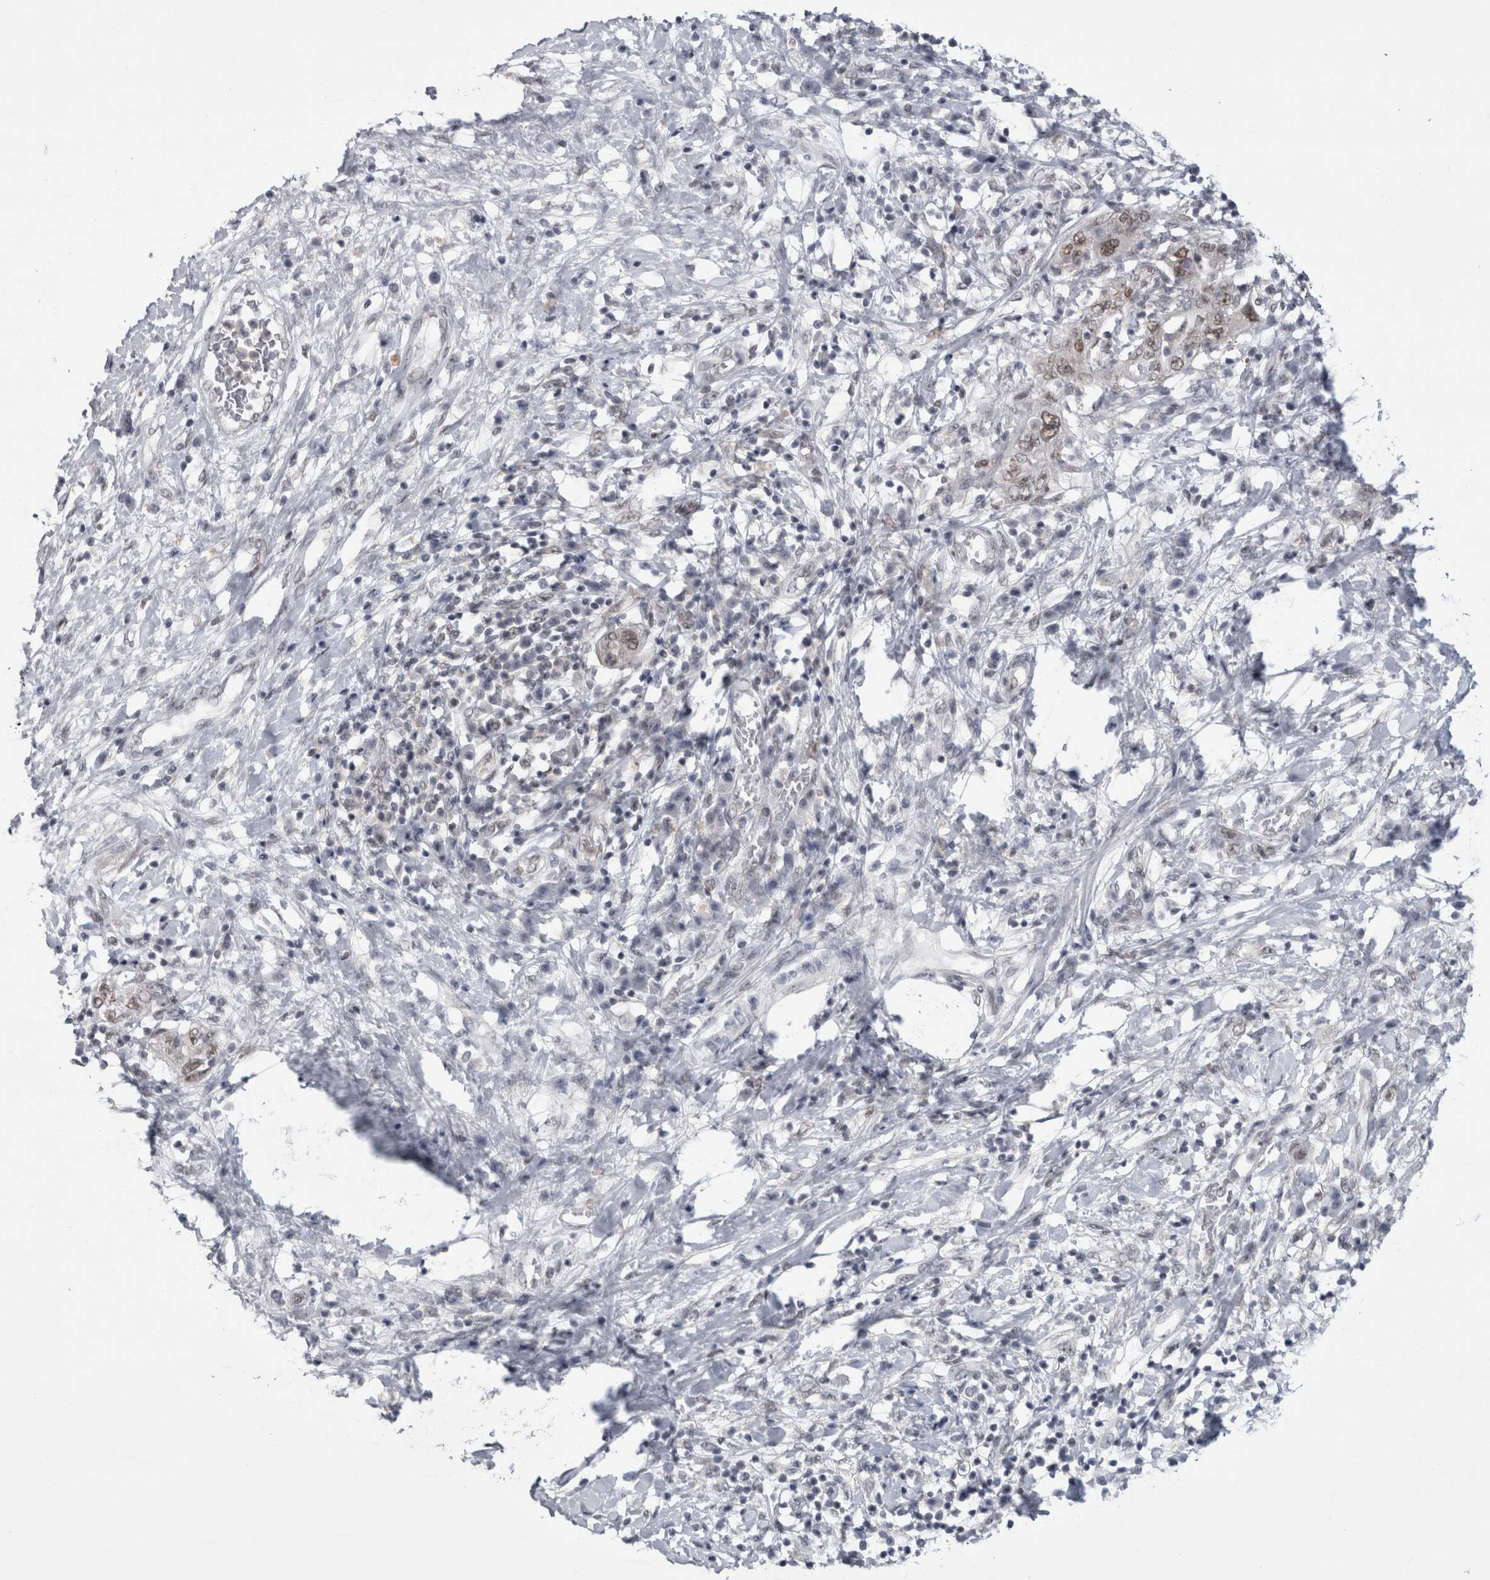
{"staining": {"intensity": "moderate", "quantity": ">75%", "location": "nuclear"}, "tissue": "pancreatic cancer", "cell_type": "Tumor cells", "image_type": "cancer", "snomed": [{"axis": "morphology", "description": "Adenocarcinoma, NOS"}, {"axis": "topography", "description": "Pancreas"}], "caption": "Pancreatic adenocarcinoma tissue shows moderate nuclear staining in about >75% of tumor cells The staining was performed using DAB (3,3'-diaminobenzidine) to visualize the protein expression in brown, while the nuclei were stained in blue with hematoxylin (Magnification: 20x).", "gene": "PSMB2", "patient": {"sex": "female", "age": 73}}